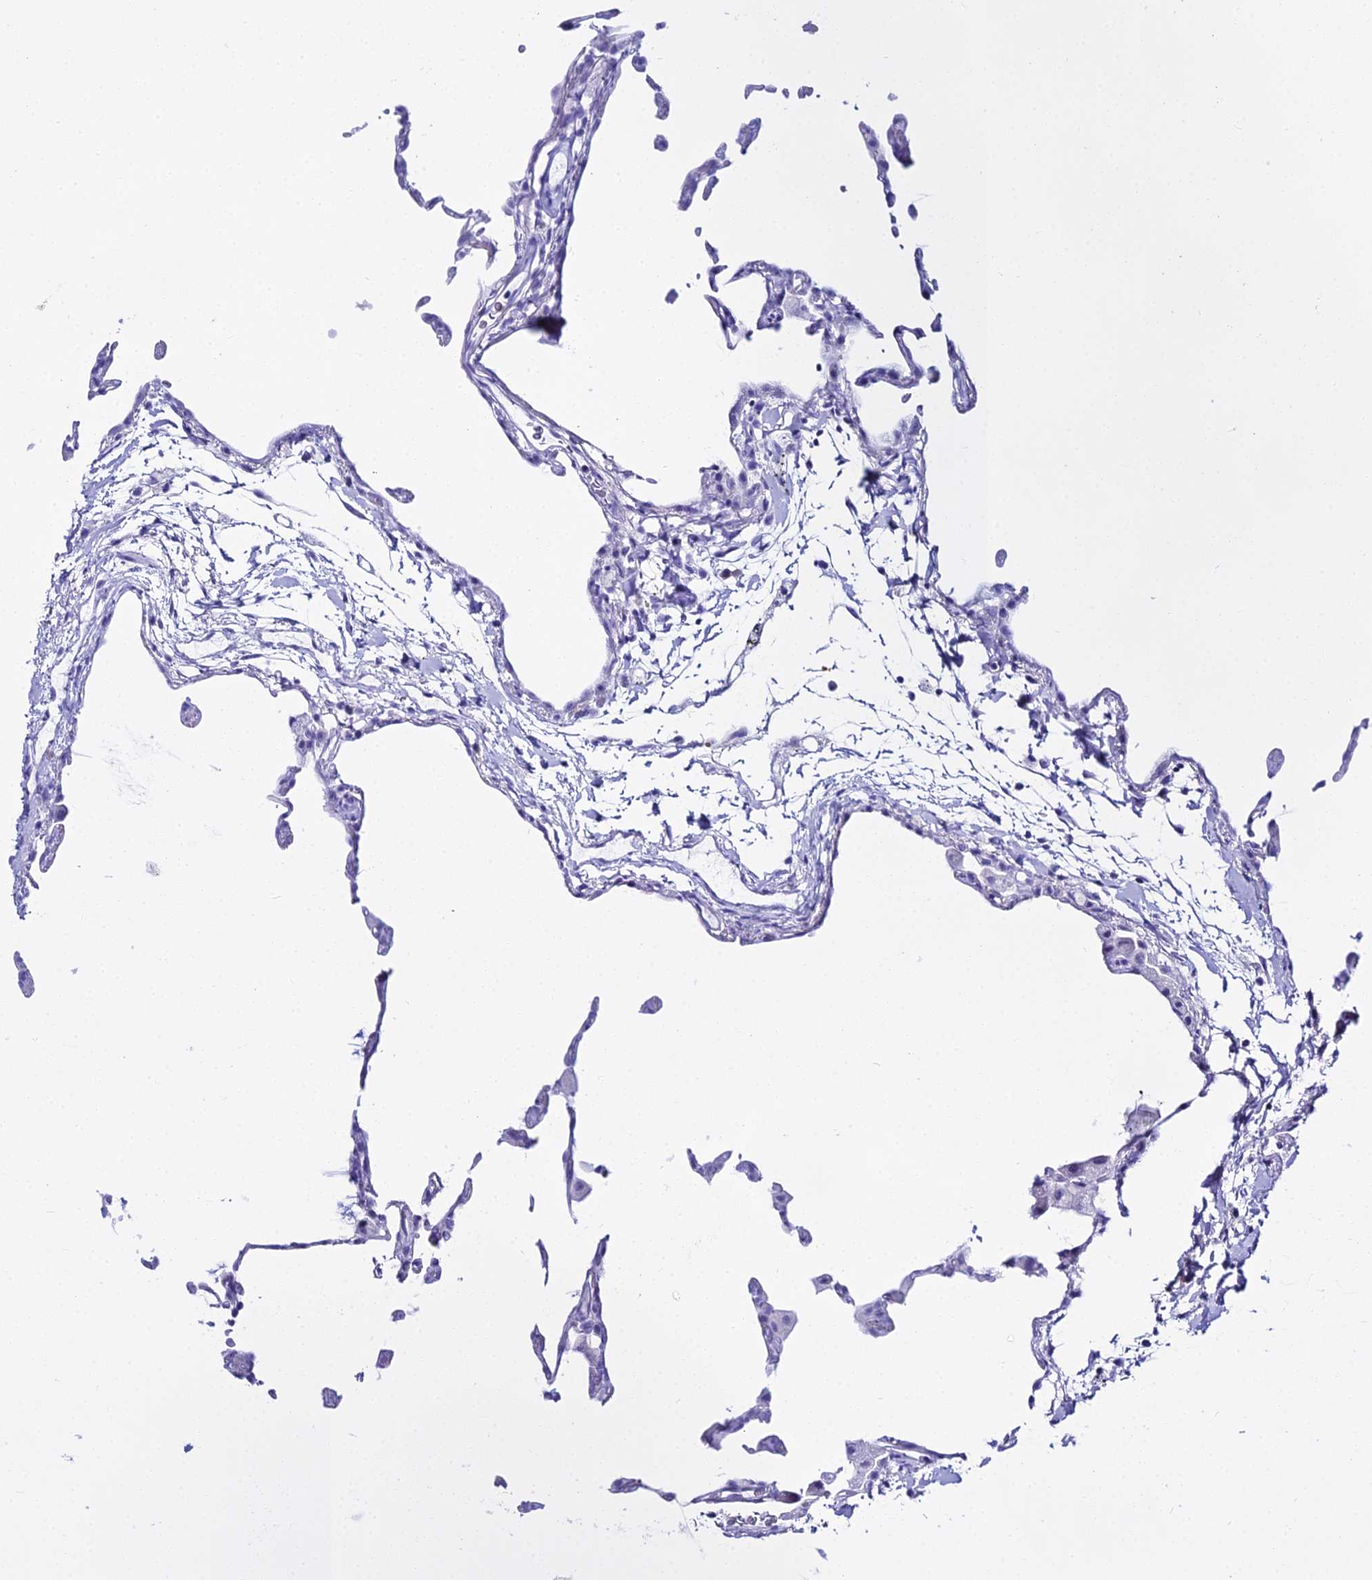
{"staining": {"intensity": "negative", "quantity": "none", "location": "none"}, "tissue": "lung", "cell_type": "Alveolar cells", "image_type": "normal", "snomed": [{"axis": "morphology", "description": "Normal tissue, NOS"}, {"axis": "topography", "description": "Lung"}], "caption": "The micrograph displays no staining of alveolar cells in benign lung. (Stains: DAB (3,3'-diaminobenzidine) immunohistochemistry with hematoxylin counter stain, Microscopy: brightfield microscopy at high magnification).", "gene": "CGB1", "patient": {"sex": "female", "age": 57}}